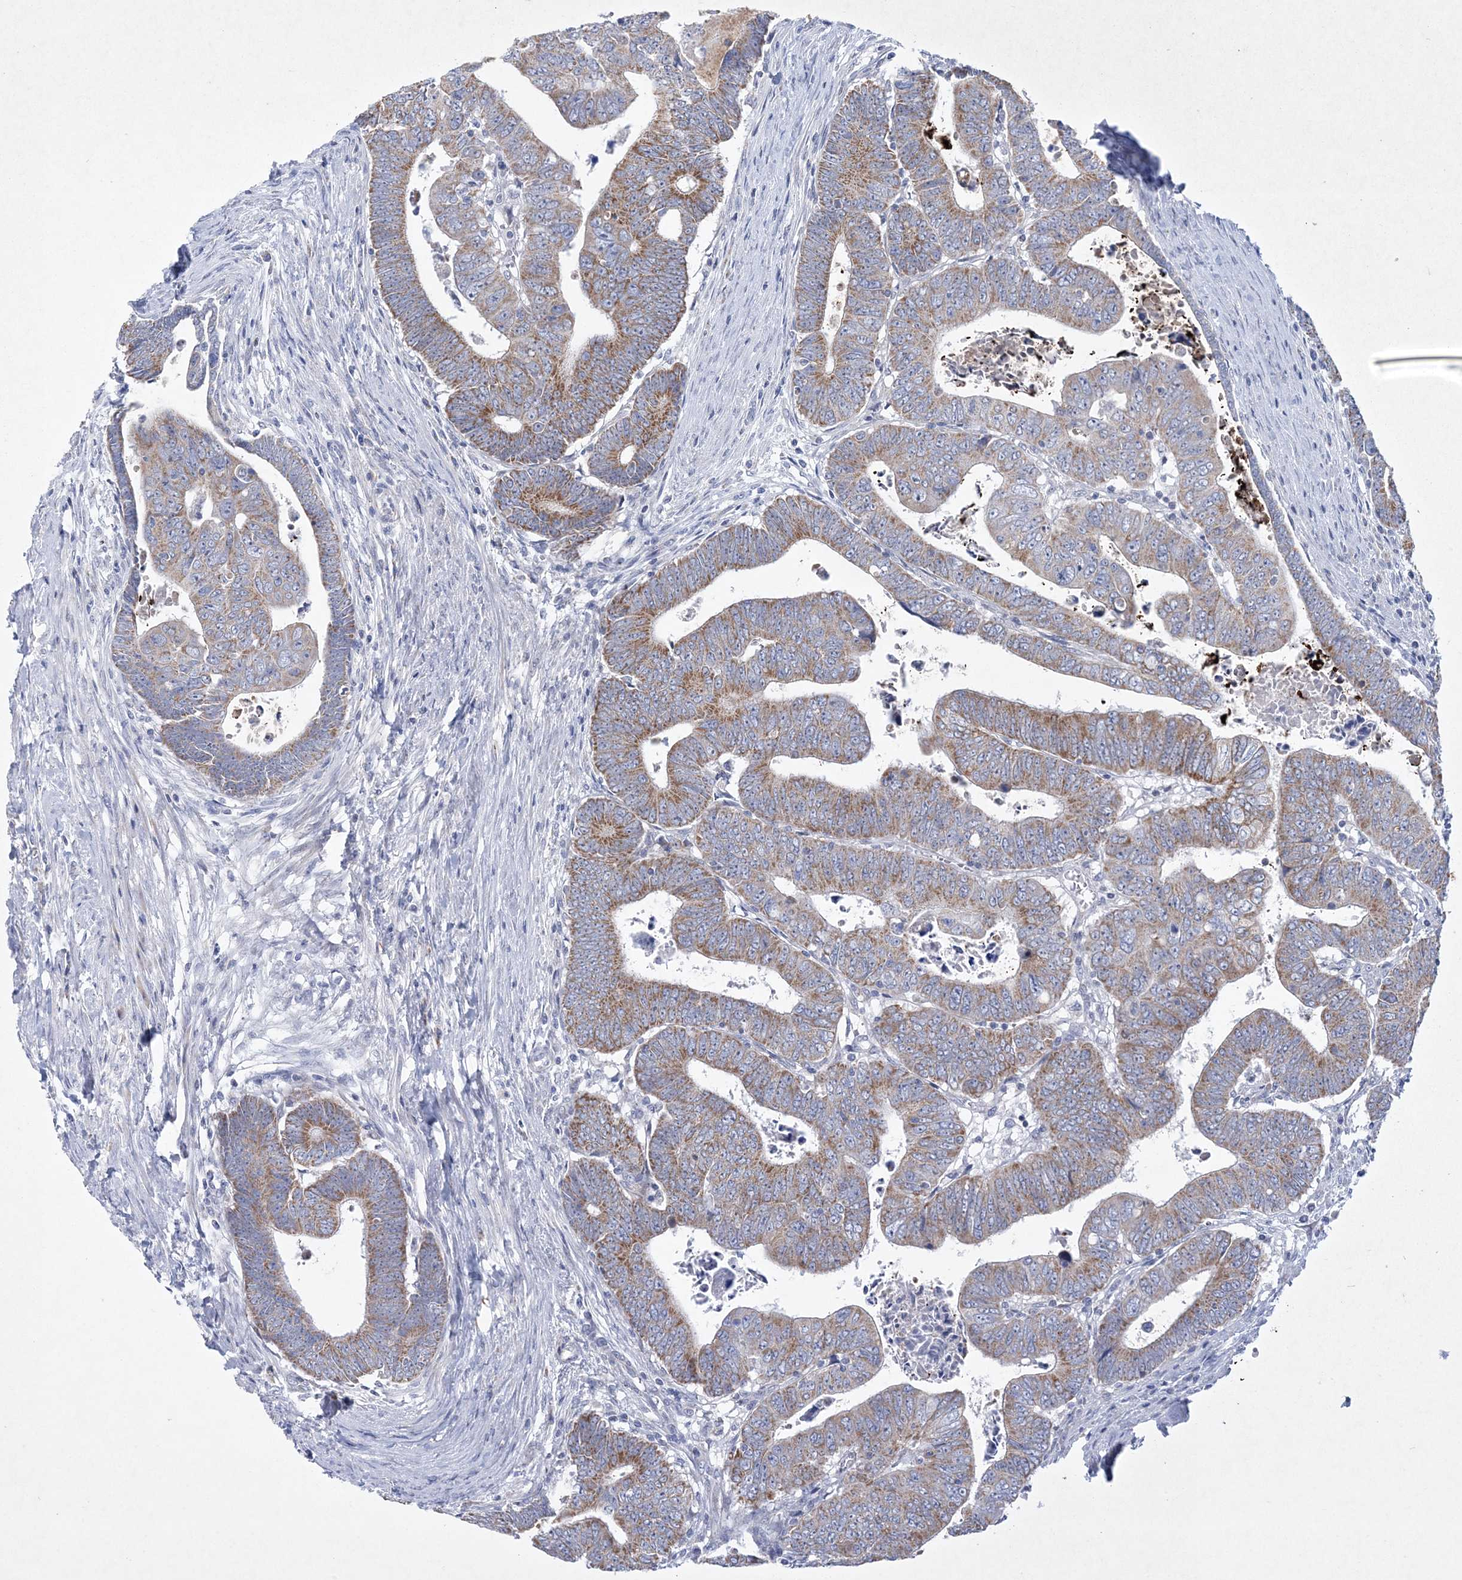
{"staining": {"intensity": "moderate", "quantity": ">75%", "location": "cytoplasmic/membranous"}, "tissue": "colorectal cancer", "cell_type": "Tumor cells", "image_type": "cancer", "snomed": [{"axis": "morphology", "description": "Normal tissue, NOS"}, {"axis": "morphology", "description": "Adenocarcinoma, NOS"}, {"axis": "topography", "description": "Rectum"}], "caption": "Adenocarcinoma (colorectal) tissue demonstrates moderate cytoplasmic/membranous expression in approximately >75% of tumor cells", "gene": "CES4A", "patient": {"sex": "female", "age": 65}}